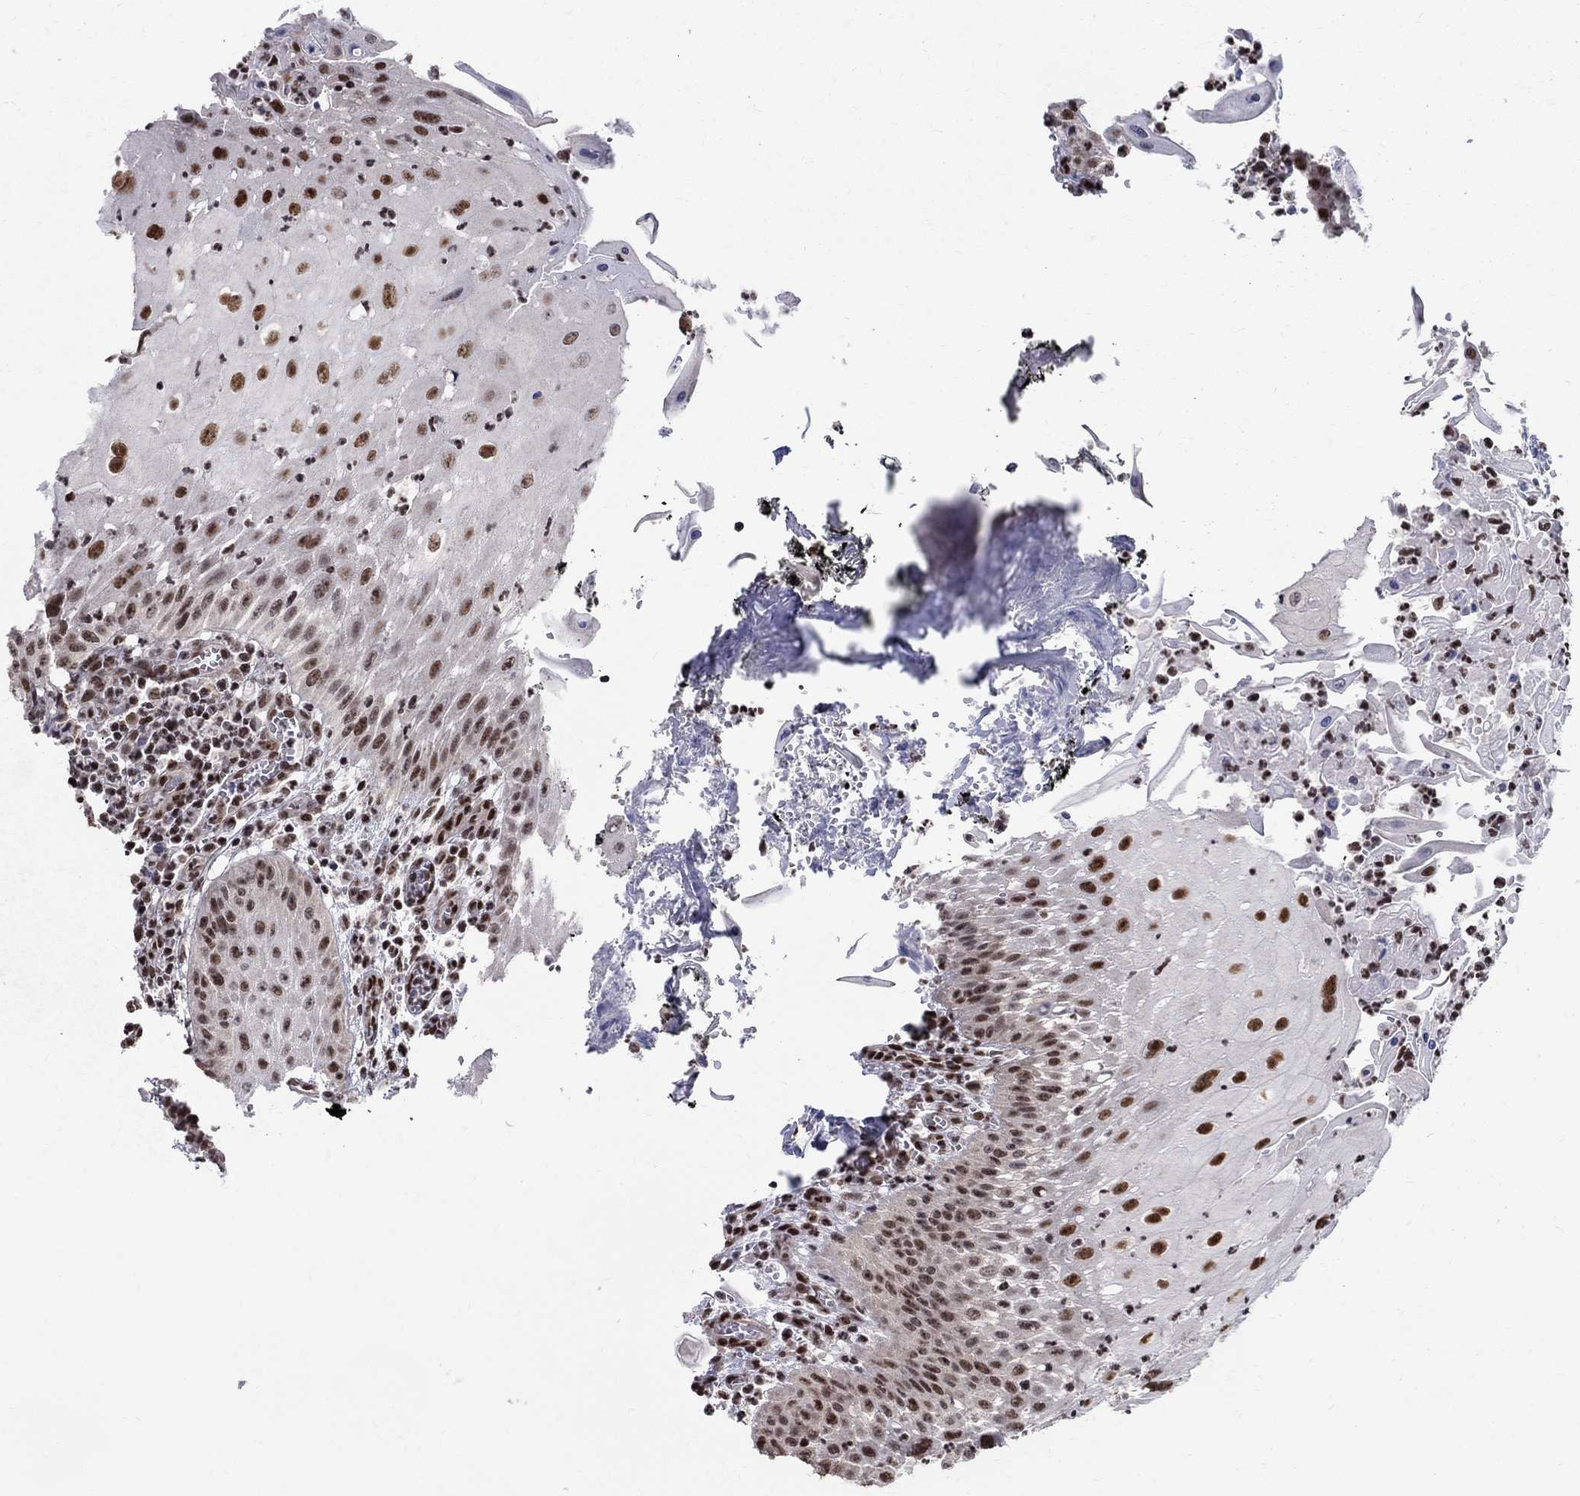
{"staining": {"intensity": "strong", "quantity": ">75%", "location": "nuclear"}, "tissue": "head and neck cancer", "cell_type": "Tumor cells", "image_type": "cancer", "snomed": [{"axis": "morphology", "description": "Squamous cell carcinoma, NOS"}, {"axis": "topography", "description": "Oral tissue"}, {"axis": "topography", "description": "Head-Neck"}], "caption": "A brown stain shows strong nuclear staining of a protein in head and neck cancer (squamous cell carcinoma) tumor cells.", "gene": "FBXO16", "patient": {"sex": "male", "age": 58}}